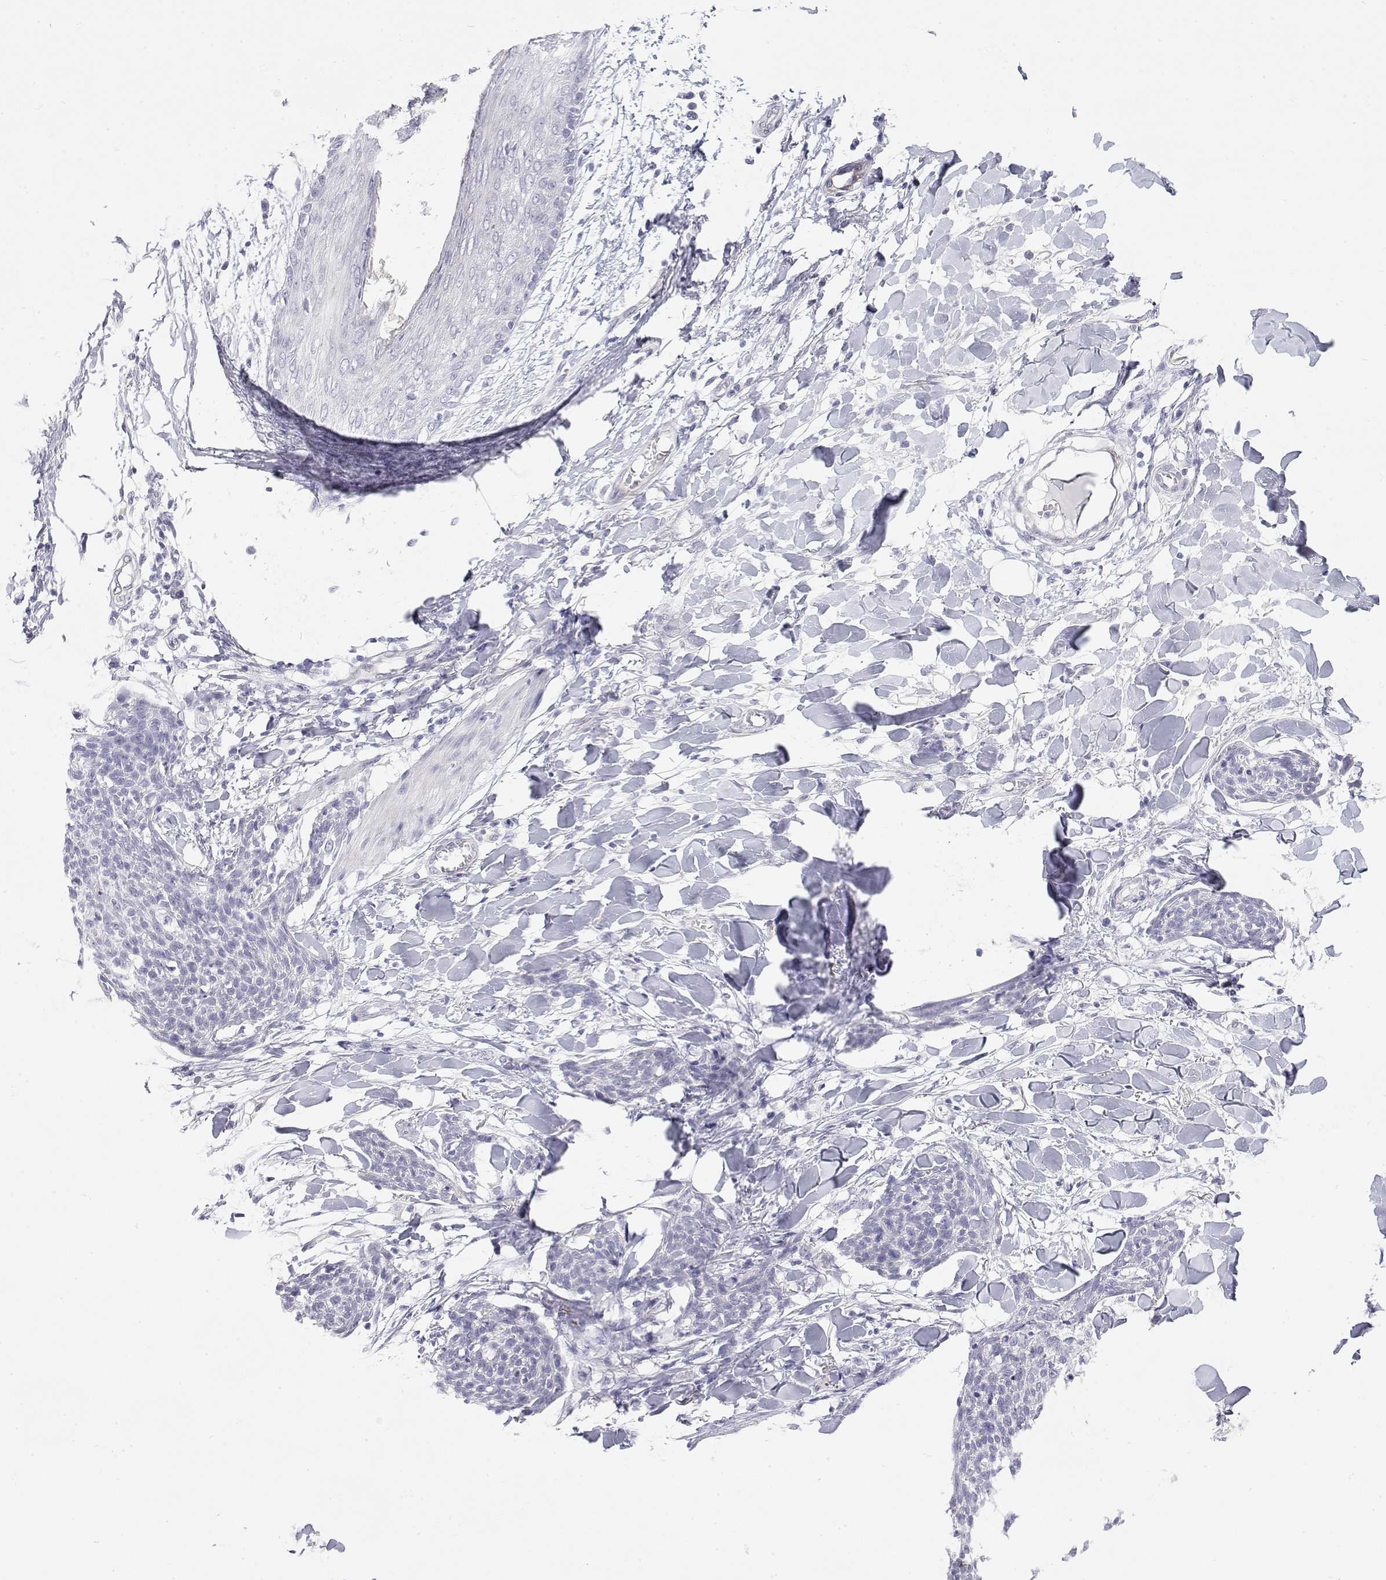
{"staining": {"intensity": "negative", "quantity": "none", "location": "none"}, "tissue": "skin cancer", "cell_type": "Tumor cells", "image_type": "cancer", "snomed": [{"axis": "morphology", "description": "Squamous cell carcinoma, NOS"}, {"axis": "topography", "description": "Skin"}, {"axis": "topography", "description": "Vulva"}], "caption": "Immunohistochemistry micrograph of neoplastic tissue: human skin cancer stained with DAB exhibits no significant protein staining in tumor cells.", "gene": "MISP", "patient": {"sex": "female", "age": 75}}